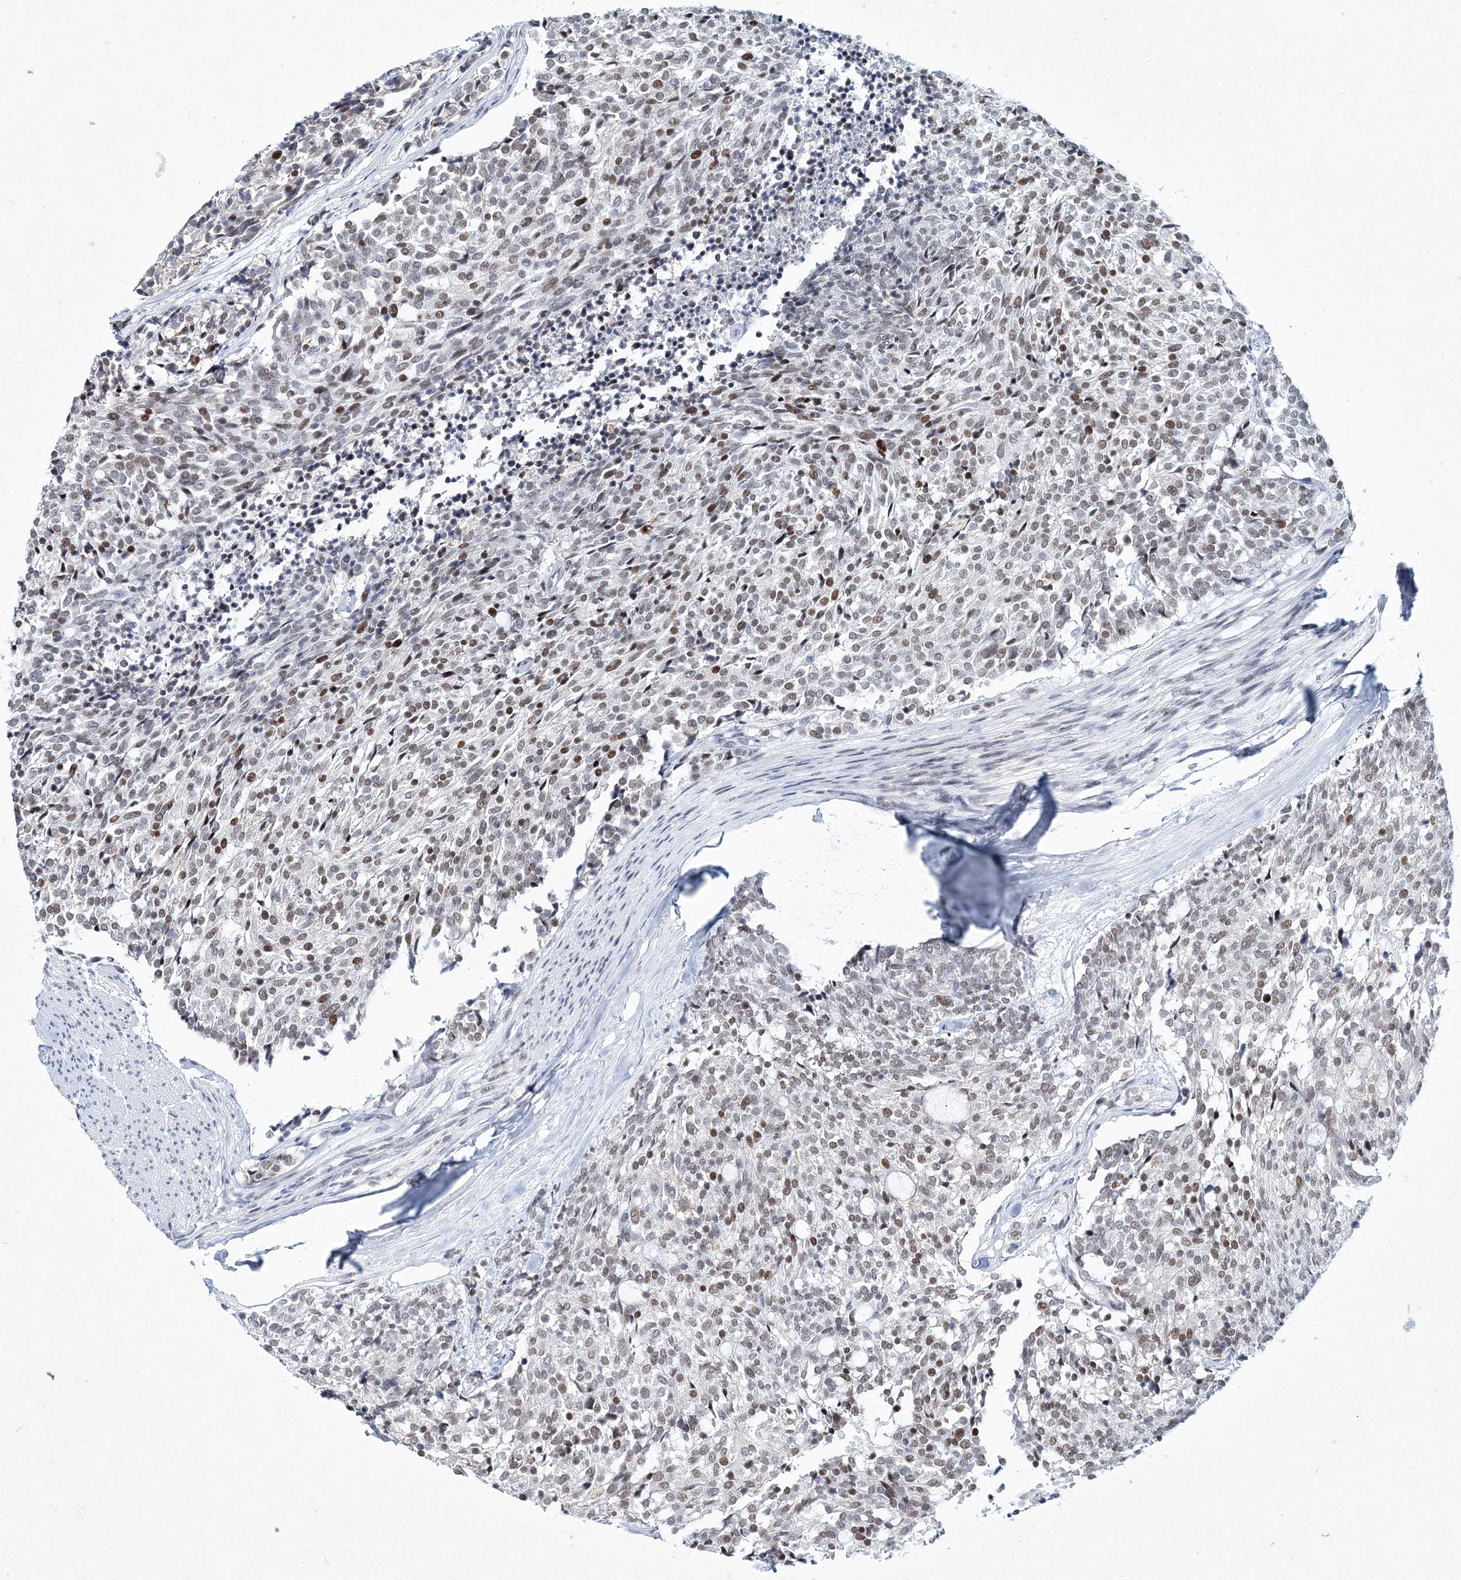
{"staining": {"intensity": "moderate", "quantity": "25%-75%", "location": "nuclear"}, "tissue": "carcinoid", "cell_type": "Tumor cells", "image_type": "cancer", "snomed": [{"axis": "morphology", "description": "Carcinoid, malignant, NOS"}, {"axis": "topography", "description": "Pancreas"}], "caption": "Carcinoid (malignant) tissue displays moderate nuclear staining in about 25%-75% of tumor cells", "gene": "LRRFIP2", "patient": {"sex": "female", "age": 54}}